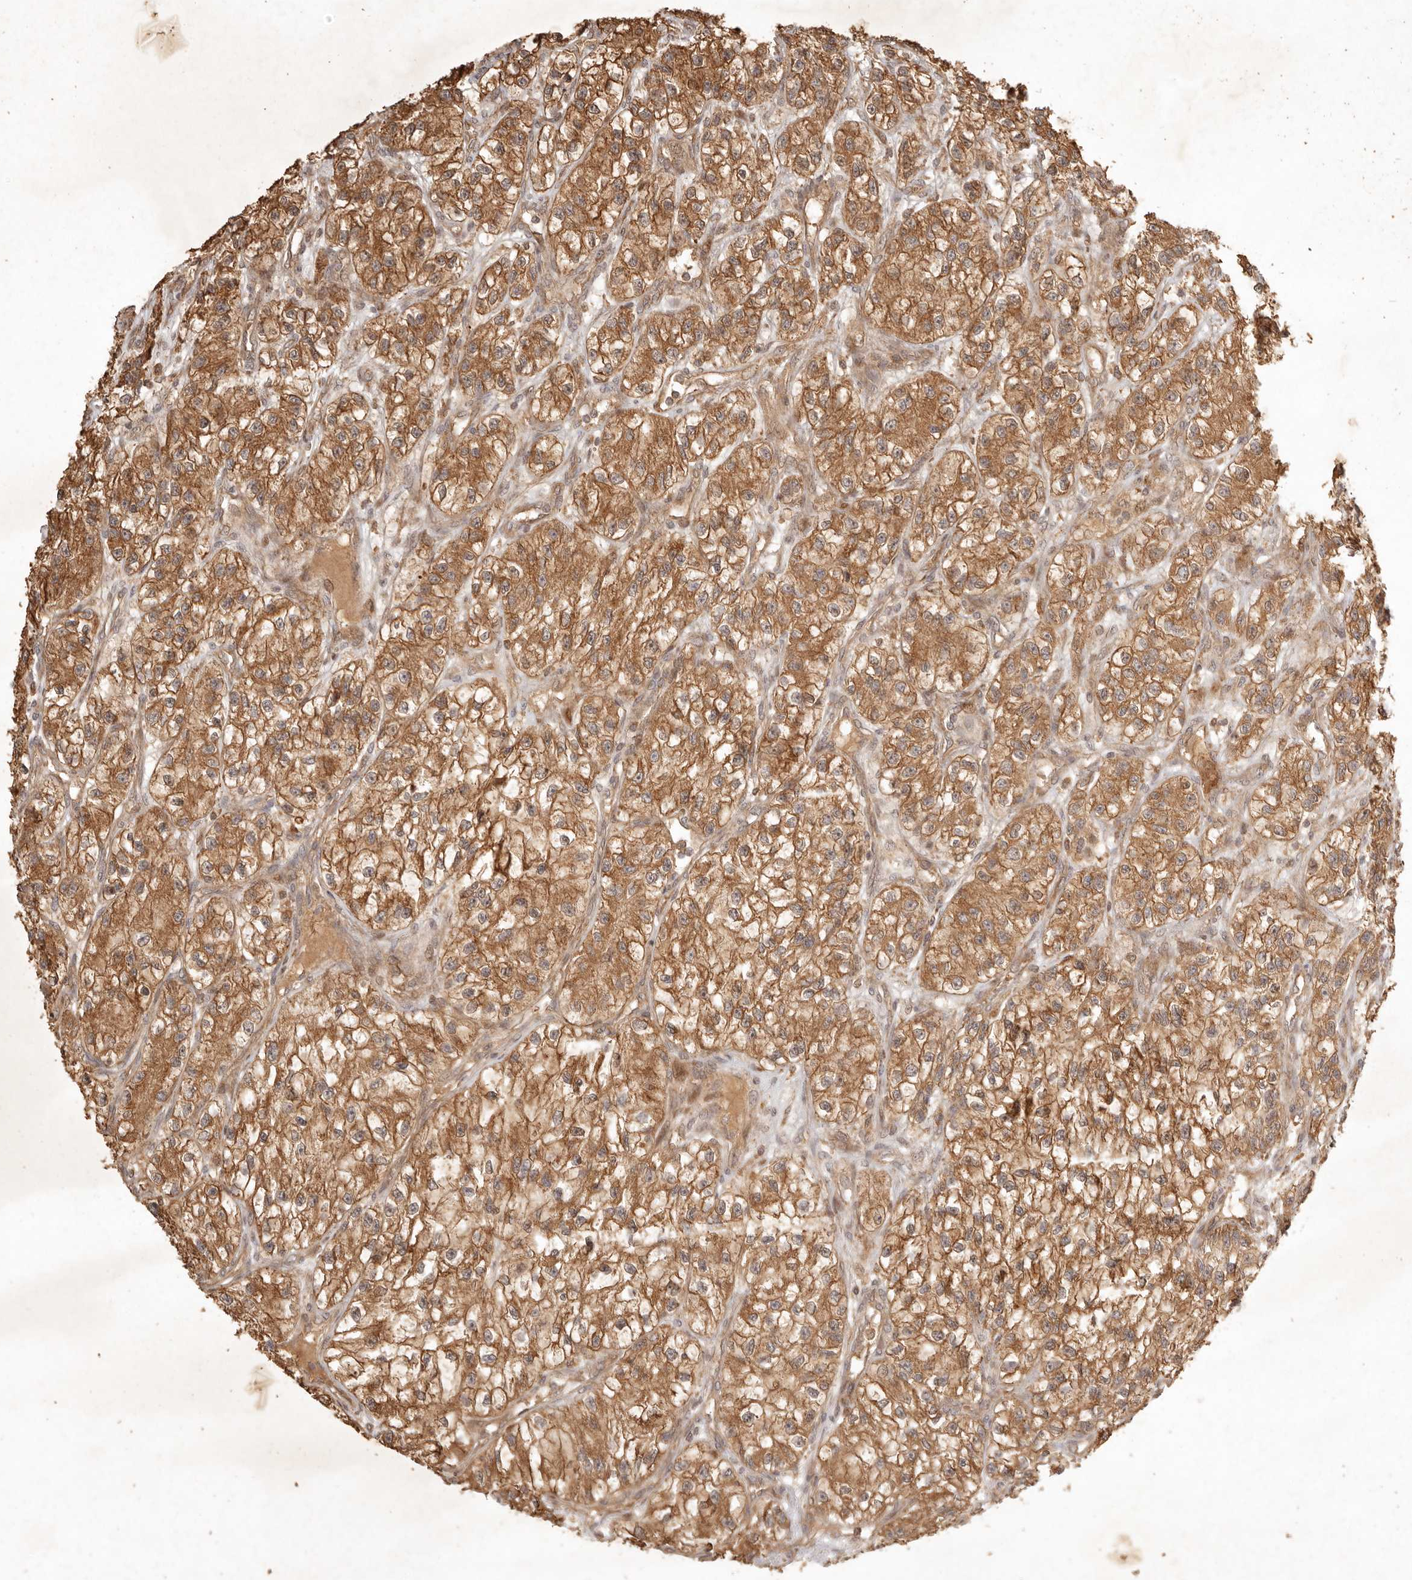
{"staining": {"intensity": "strong", "quantity": ">75%", "location": "cytoplasmic/membranous"}, "tissue": "renal cancer", "cell_type": "Tumor cells", "image_type": "cancer", "snomed": [{"axis": "morphology", "description": "Adenocarcinoma, NOS"}, {"axis": "topography", "description": "Kidney"}], "caption": "Immunohistochemistry micrograph of neoplastic tissue: human renal cancer (adenocarcinoma) stained using IHC reveals high levels of strong protein expression localized specifically in the cytoplasmic/membranous of tumor cells, appearing as a cytoplasmic/membranous brown color.", "gene": "CLEC4C", "patient": {"sex": "female", "age": 57}}